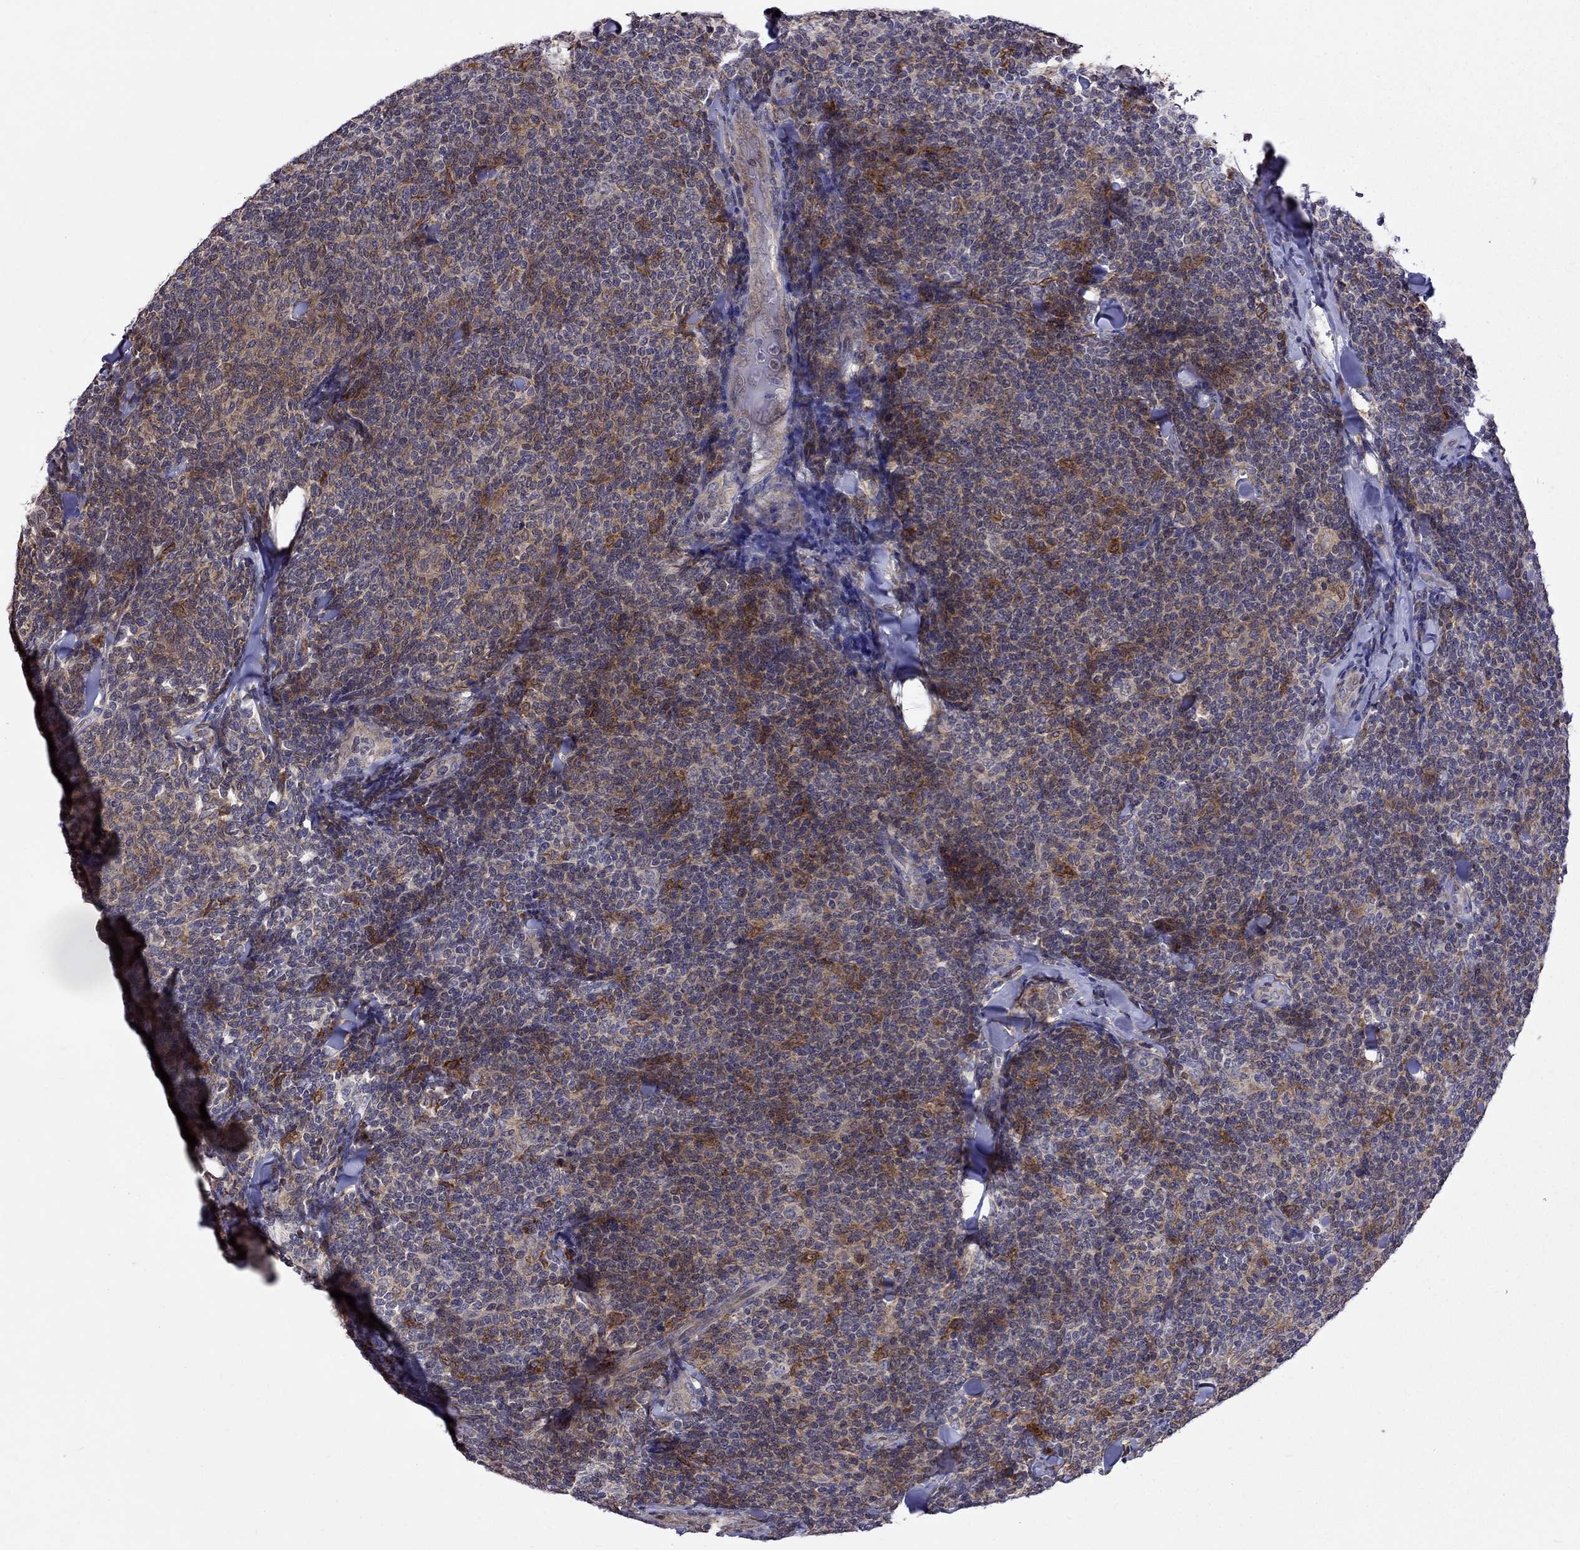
{"staining": {"intensity": "strong", "quantity": "25%-75%", "location": "cytoplasmic/membranous"}, "tissue": "lymphoma", "cell_type": "Tumor cells", "image_type": "cancer", "snomed": [{"axis": "morphology", "description": "Malignant lymphoma, non-Hodgkin's type, Low grade"}, {"axis": "topography", "description": "Lymph node"}], "caption": "Lymphoma stained with DAB IHC reveals high levels of strong cytoplasmic/membranous staining in about 25%-75% of tumor cells. (IHC, brightfield microscopy, high magnification).", "gene": "ADAM28", "patient": {"sex": "female", "age": 56}}